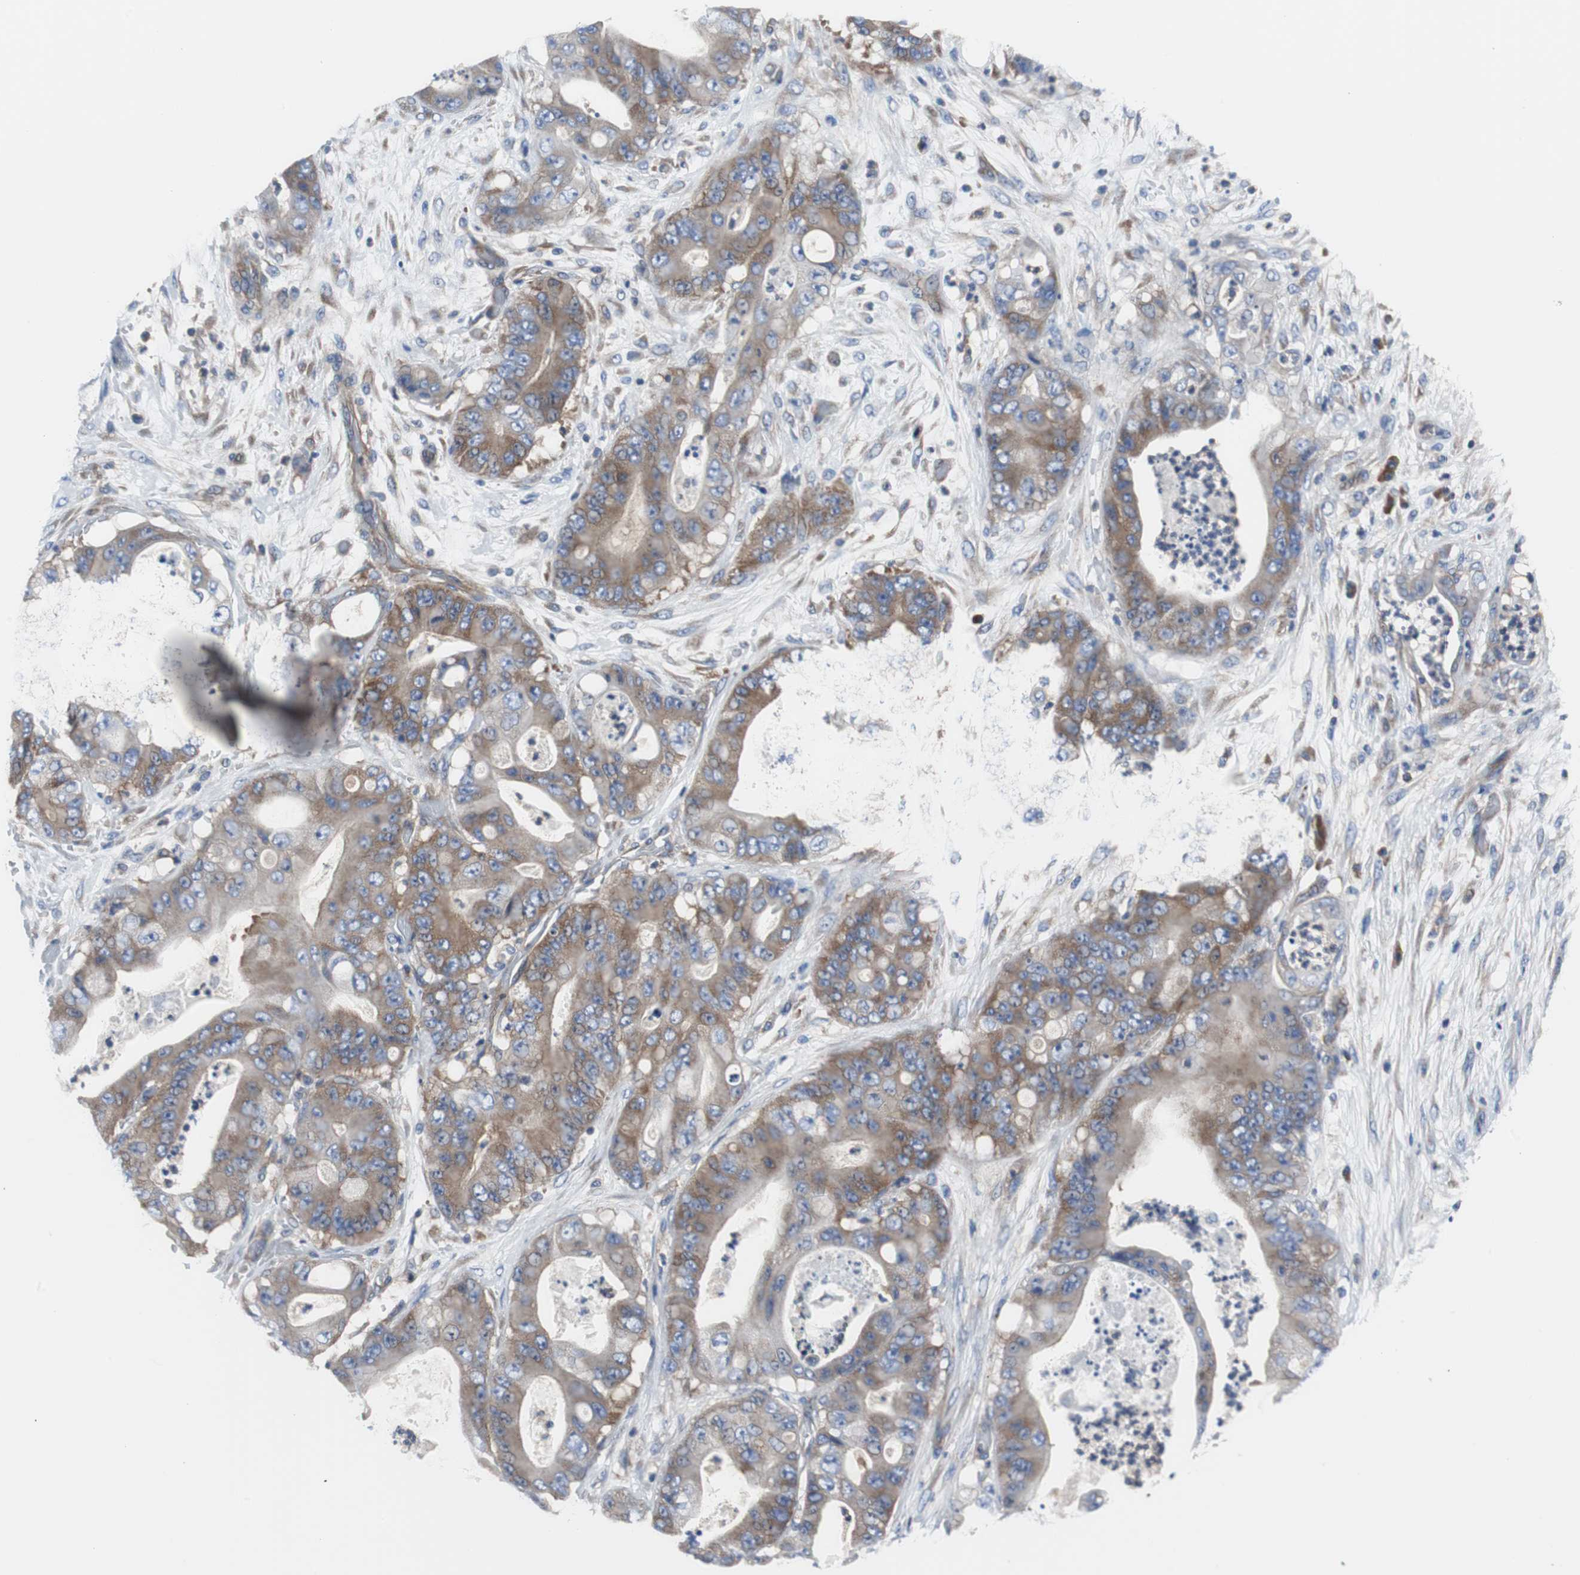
{"staining": {"intensity": "moderate", "quantity": ">75%", "location": "cytoplasmic/membranous"}, "tissue": "stomach cancer", "cell_type": "Tumor cells", "image_type": "cancer", "snomed": [{"axis": "morphology", "description": "Adenocarcinoma, NOS"}, {"axis": "topography", "description": "Stomach"}], "caption": "Immunohistochemical staining of stomach cancer reveals moderate cytoplasmic/membranous protein staining in about >75% of tumor cells. (brown staining indicates protein expression, while blue staining denotes nuclei).", "gene": "BRAF", "patient": {"sex": "female", "age": 73}}